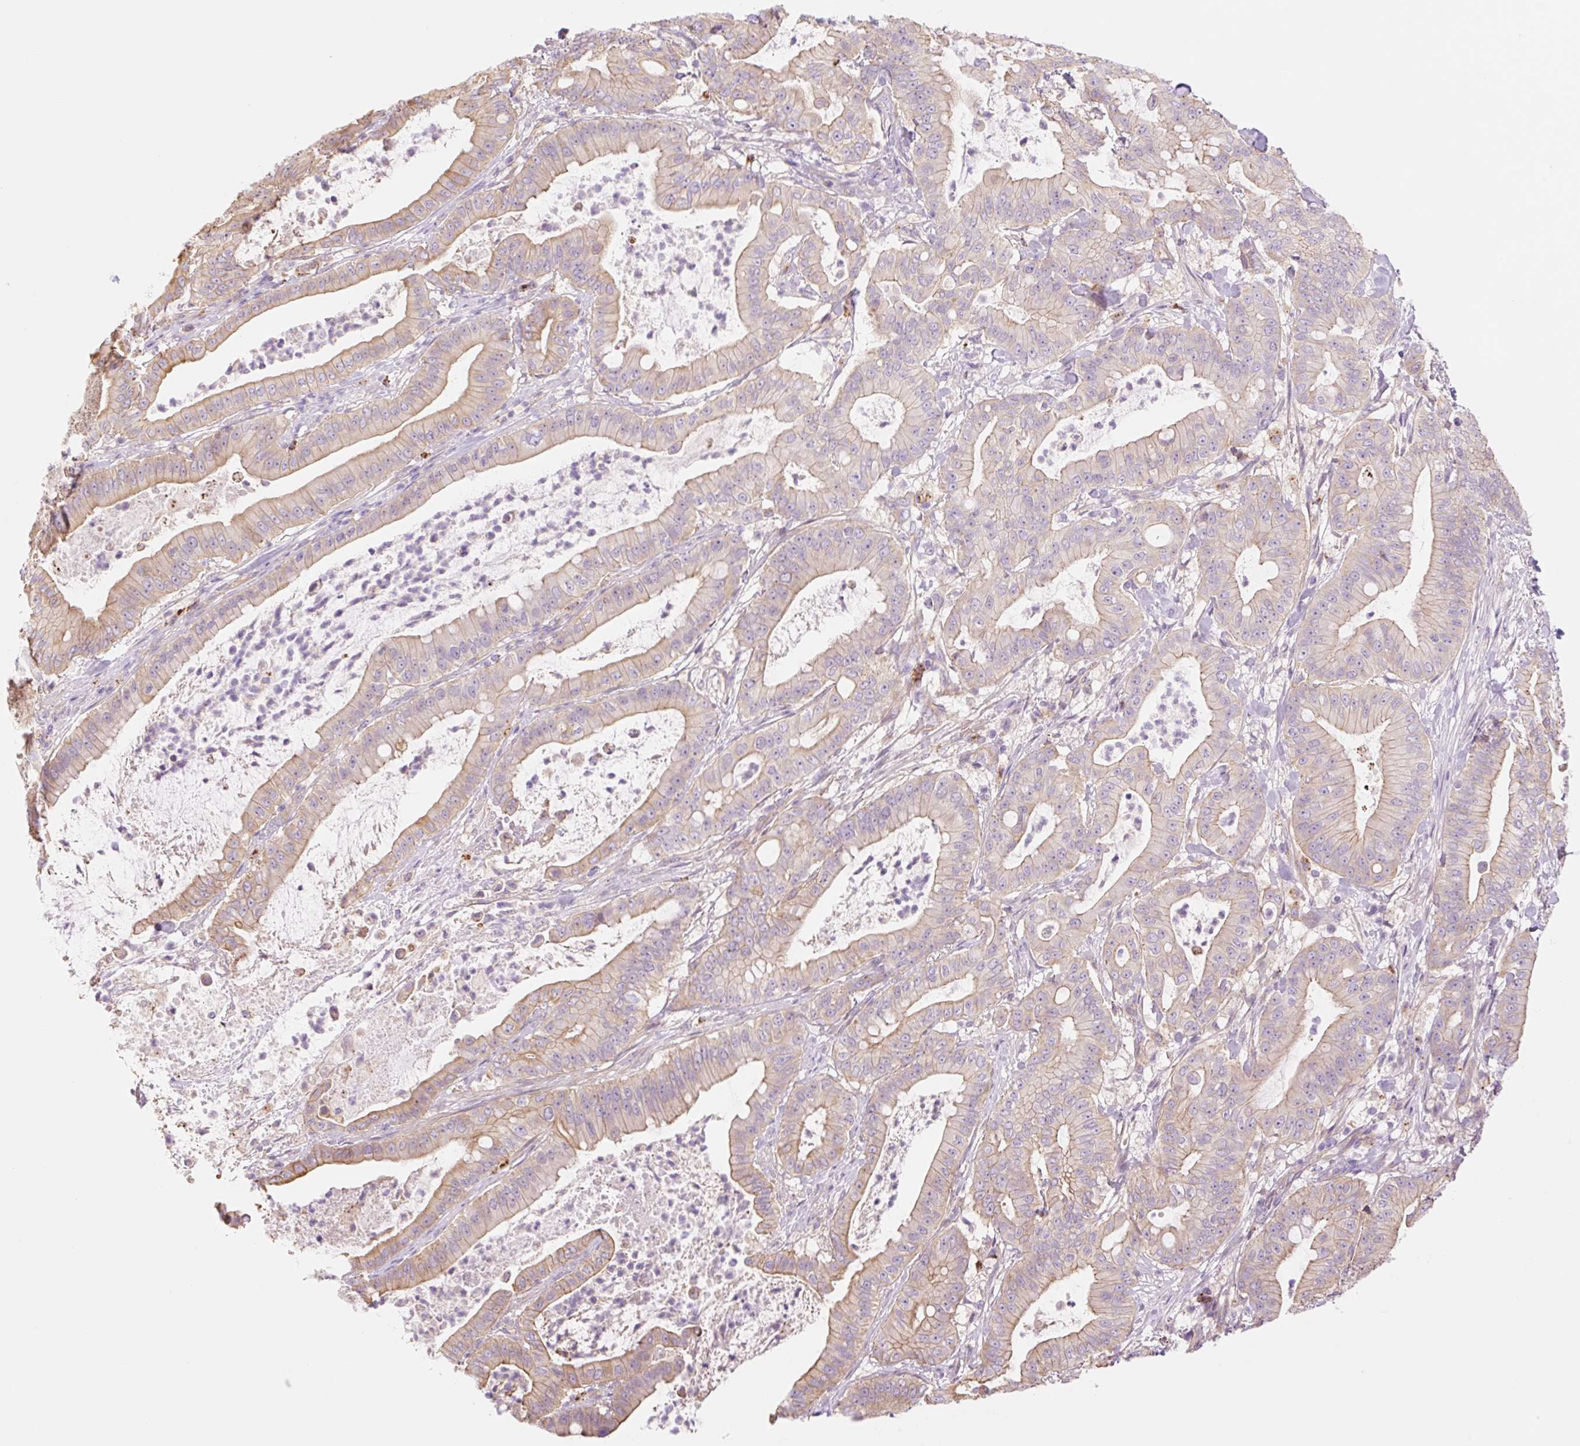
{"staining": {"intensity": "moderate", "quantity": ">75%", "location": "cytoplasmic/membranous"}, "tissue": "pancreatic cancer", "cell_type": "Tumor cells", "image_type": "cancer", "snomed": [{"axis": "morphology", "description": "Adenocarcinoma, NOS"}, {"axis": "topography", "description": "Pancreas"}], "caption": "Moderate cytoplasmic/membranous protein expression is seen in approximately >75% of tumor cells in pancreatic cancer.", "gene": "NLRP5", "patient": {"sex": "male", "age": 71}}